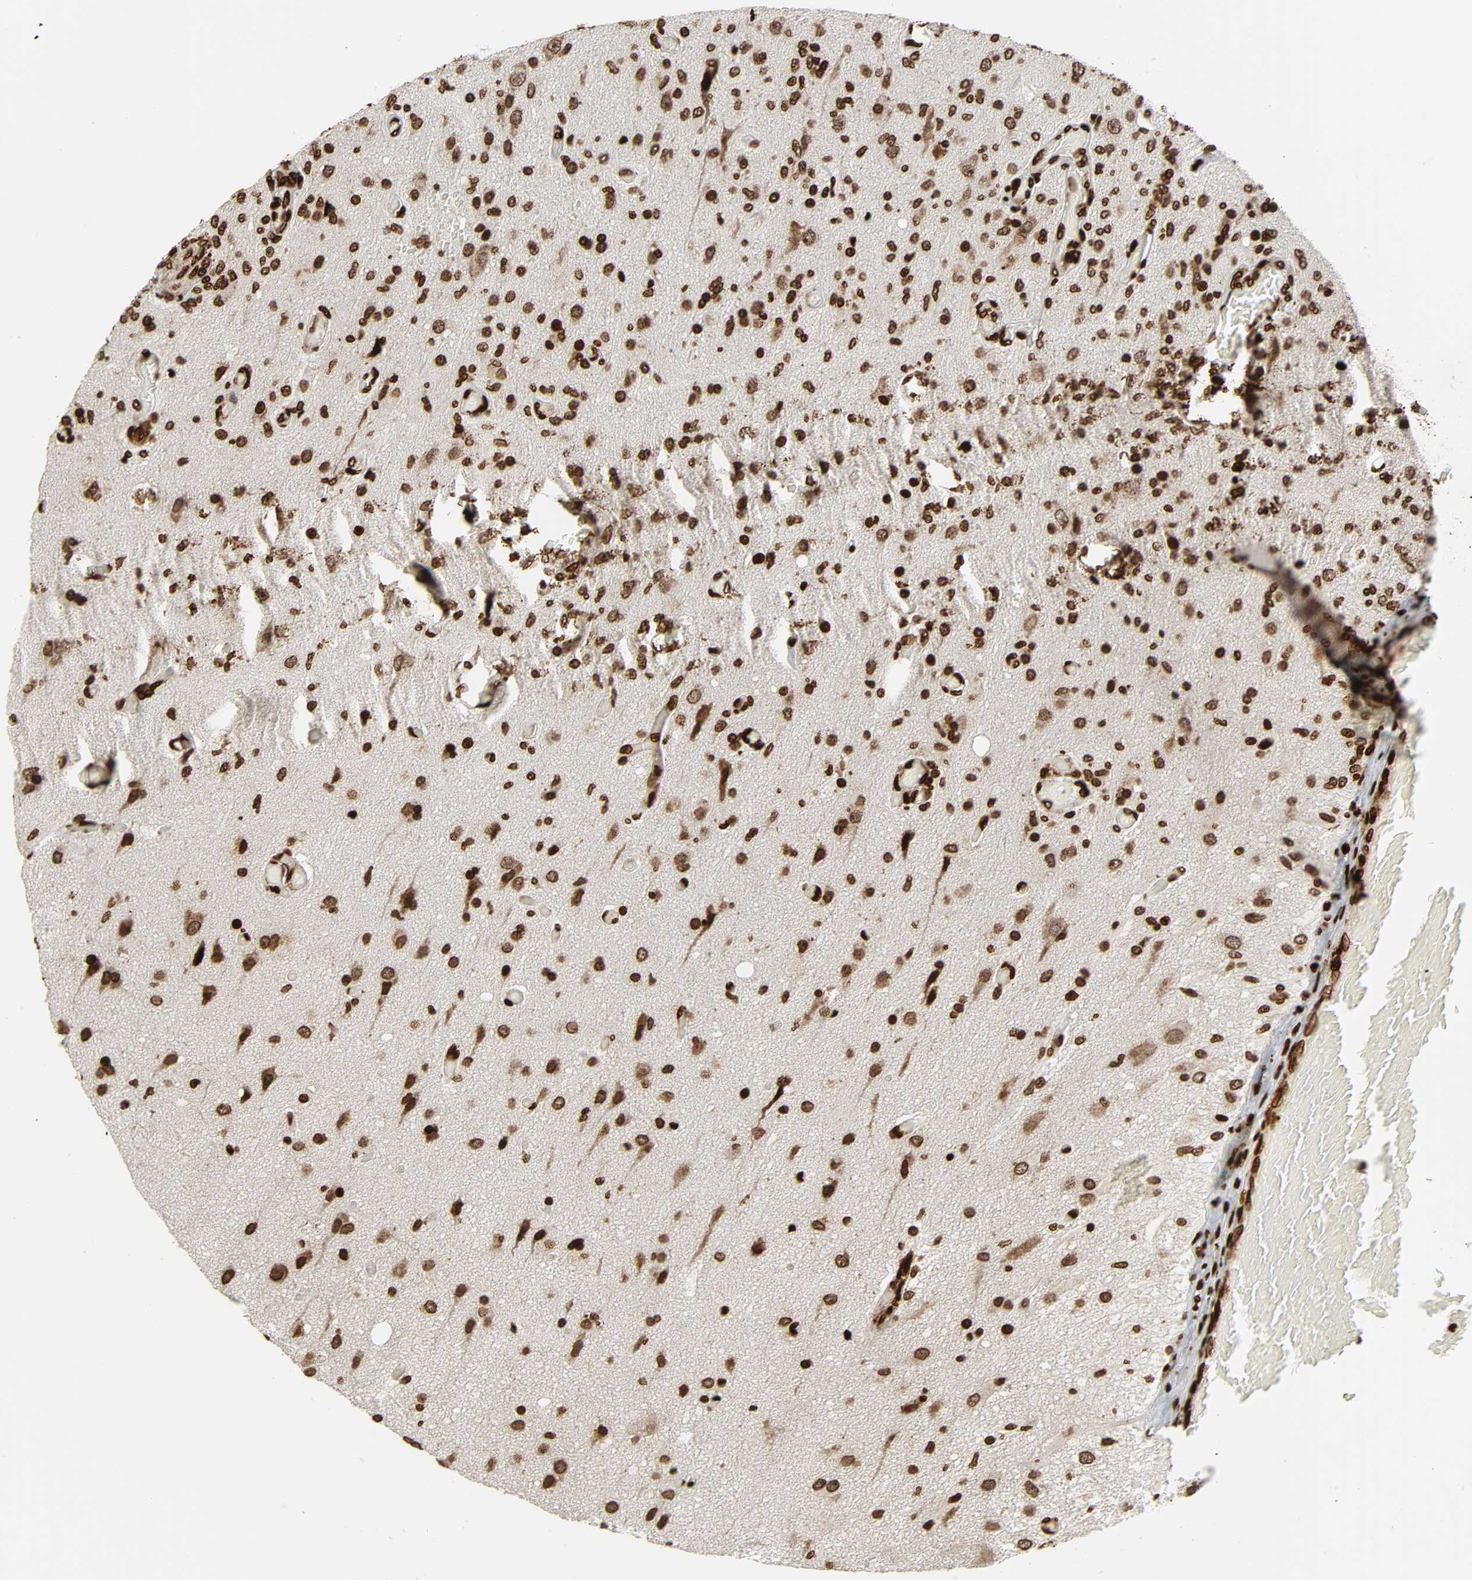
{"staining": {"intensity": "moderate", "quantity": ">75%", "location": "nuclear"}, "tissue": "glioma", "cell_type": "Tumor cells", "image_type": "cancer", "snomed": [{"axis": "morphology", "description": "Normal tissue, NOS"}, {"axis": "morphology", "description": "Glioma, malignant, High grade"}, {"axis": "topography", "description": "Cerebral cortex"}], "caption": "High-magnification brightfield microscopy of malignant glioma (high-grade) stained with DAB (brown) and counterstained with hematoxylin (blue). tumor cells exhibit moderate nuclear staining is present in about>75% of cells.", "gene": "RXRA", "patient": {"sex": "male", "age": 77}}